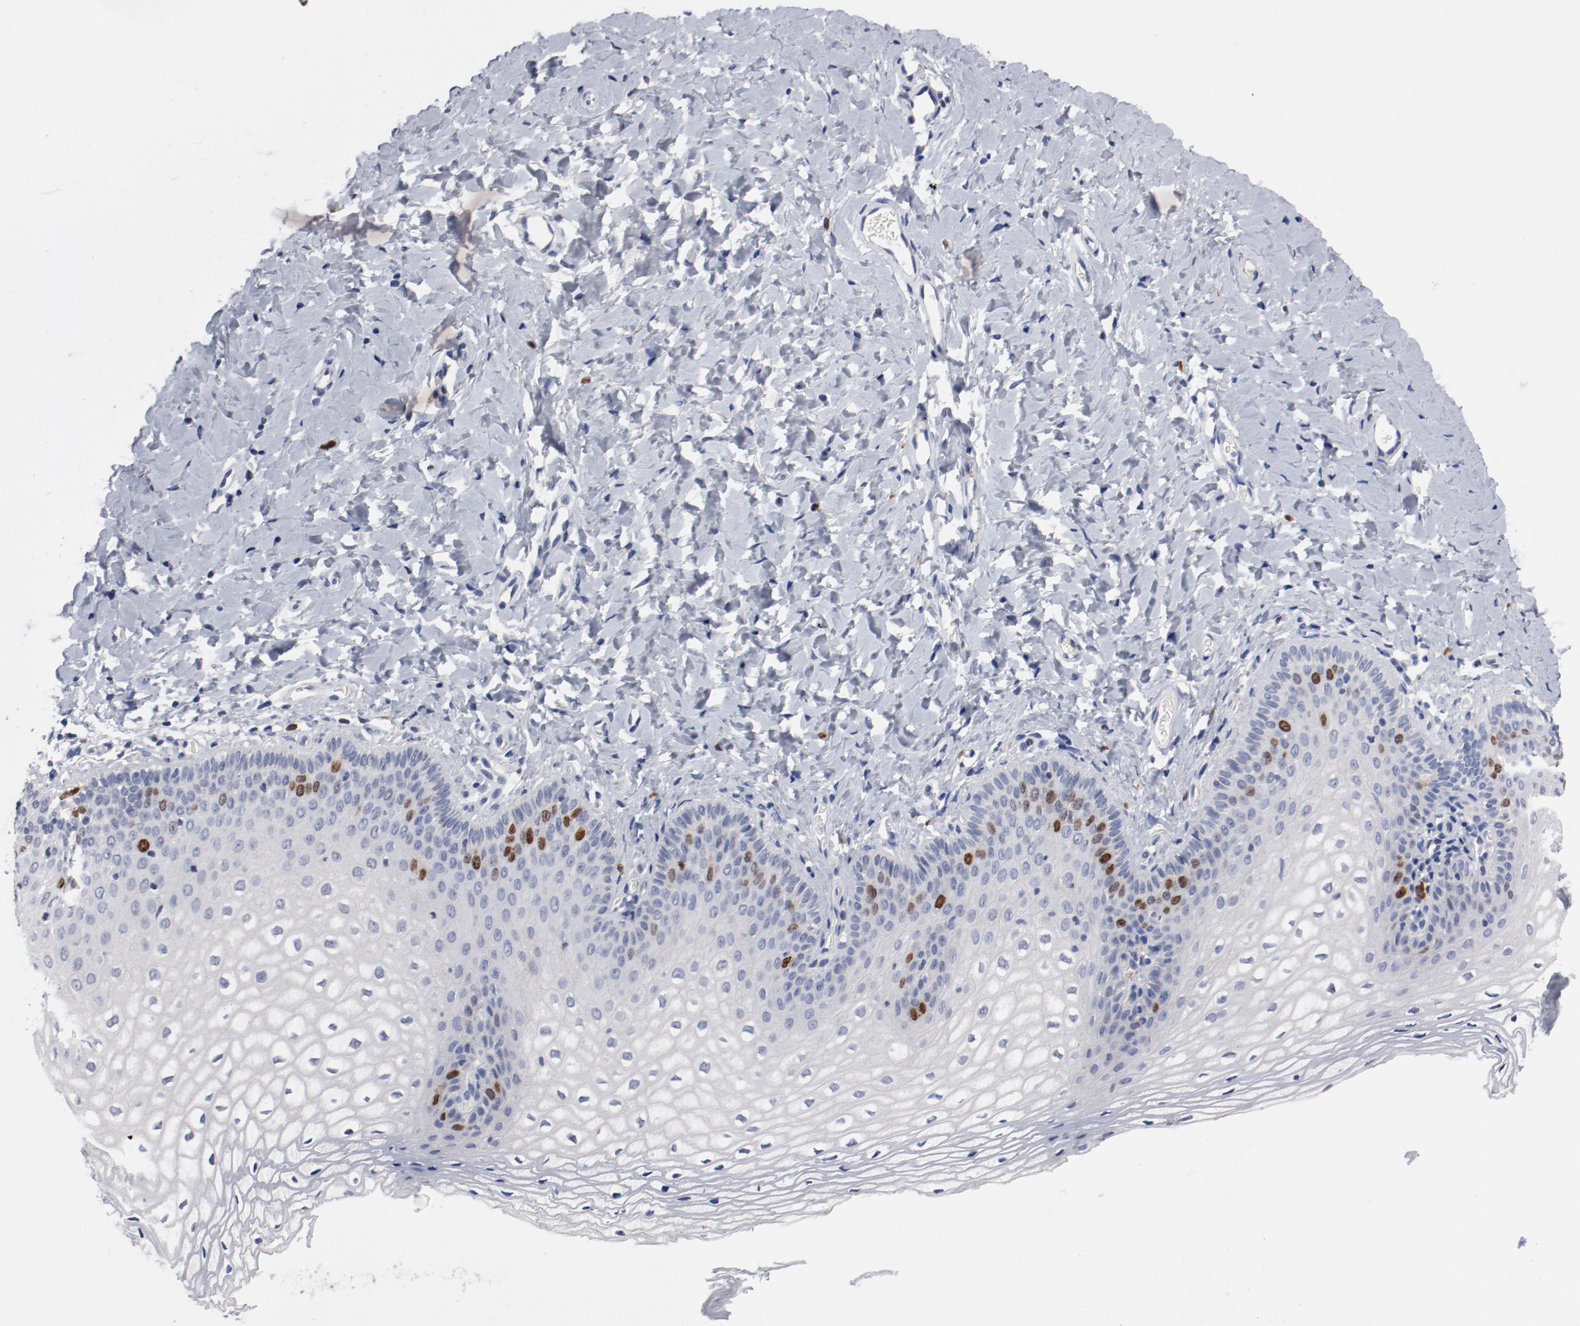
{"staining": {"intensity": "strong", "quantity": "<25%", "location": "nuclear"}, "tissue": "vagina", "cell_type": "Squamous epithelial cells", "image_type": "normal", "snomed": [{"axis": "morphology", "description": "Normal tissue, NOS"}, {"axis": "topography", "description": "Vagina"}], "caption": "IHC staining of unremarkable vagina, which exhibits medium levels of strong nuclear positivity in approximately <25% of squamous epithelial cells indicating strong nuclear protein staining. The staining was performed using DAB (3,3'-diaminobenzidine) (brown) for protein detection and nuclei were counterstained in hematoxylin (blue).", "gene": "BIRC5", "patient": {"sex": "female", "age": 55}}